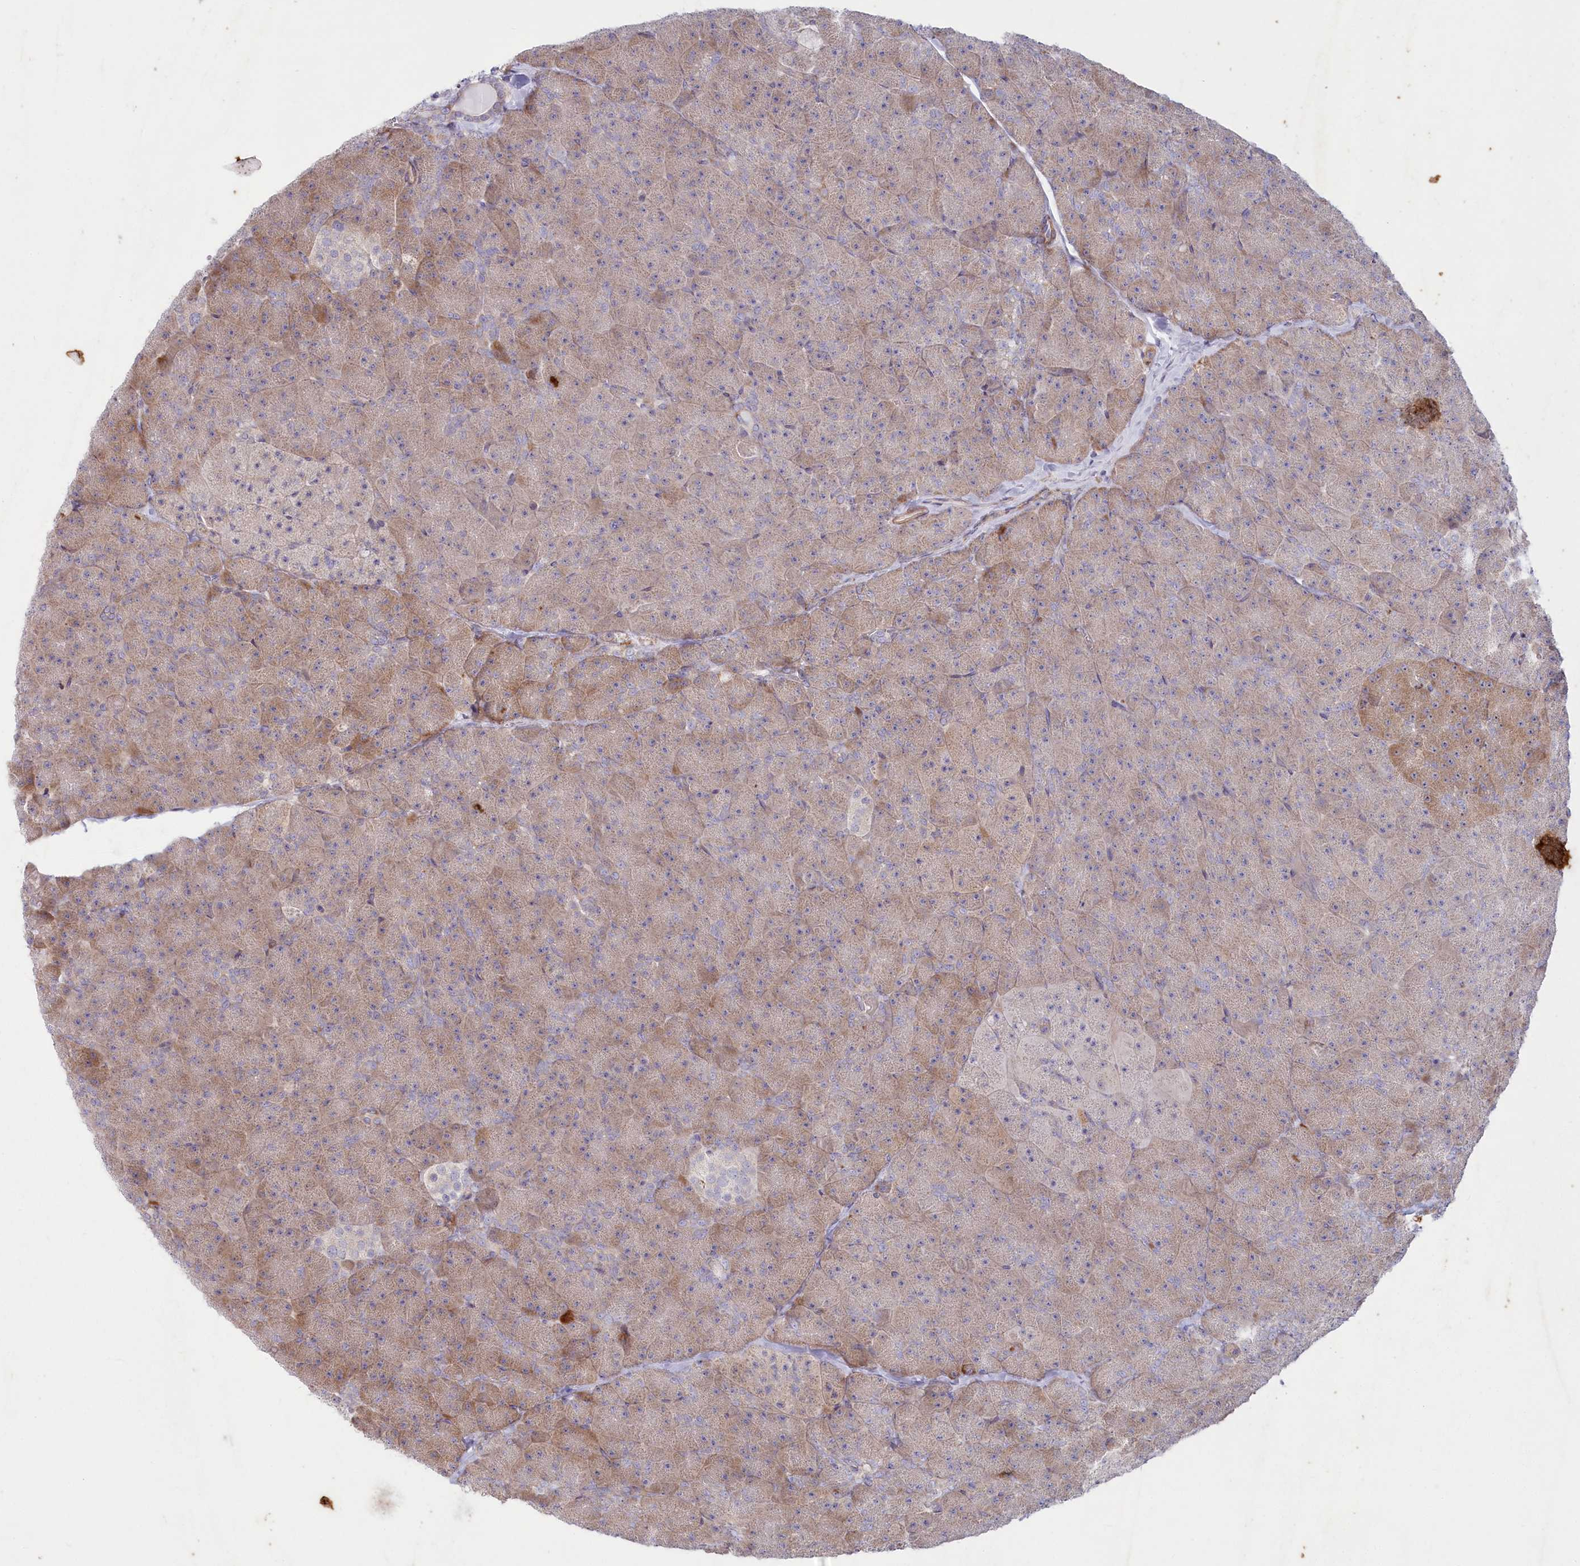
{"staining": {"intensity": "strong", "quantity": "25%-75%", "location": "cytoplasmic/membranous"}, "tissue": "pancreas", "cell_type": "Exocrine glandular cells", "image_type": "normal", "snomed": [{"axis": "morphology", "description": "Normal tissue, NOS"}, {"axis": "topography", "description": "Pancreas"}], "caption": "Pancreas stained for a protein exhibits strong cytoplasmic/membranous positivity in exocrine glandular cells. The staining was performed using DAB to visualize the protein expression in brown, while the nuclei were stained in blue with hematoxylin (Magnification: 20x).", "gene": "MTG1", "patient": {"sex": "male", "age": 36}}